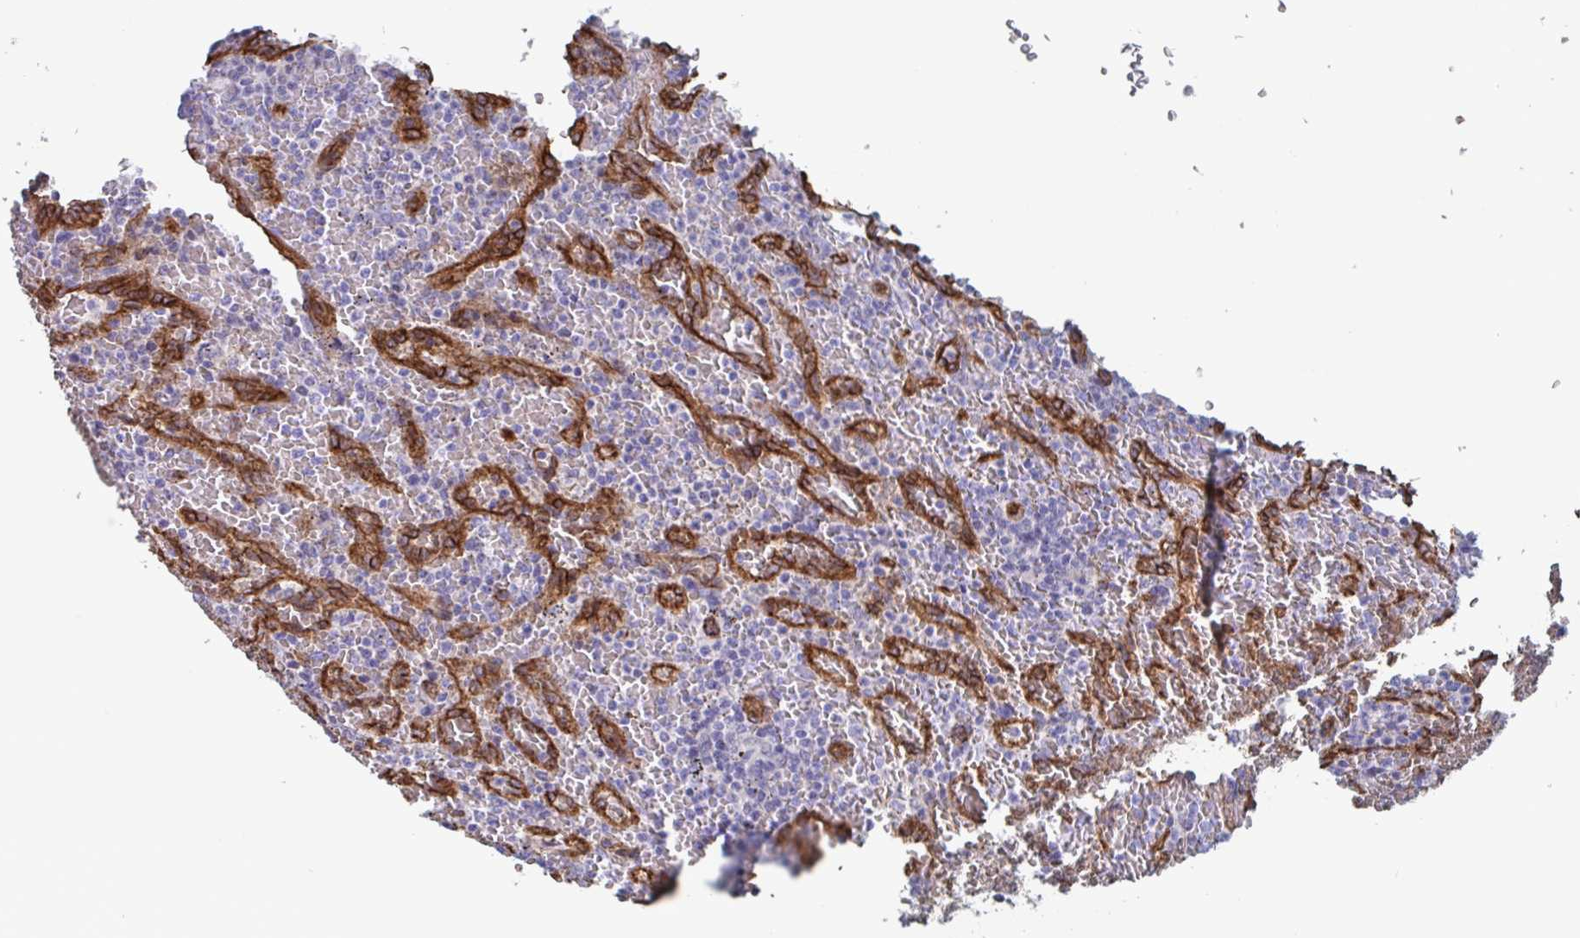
{"staining": {"intensity": "negative", "quantity": "none", "location": "none"}, "tissue": "lymphoma", "cell_type": "Tumor cells", "image_type": "cancer", "snomed": [{"axis": "morphology", "description": "Malignant lymphoma, non-Hodgkin's type, Low grade"}, {"axis": "topography", "description": "Spleen"}], "caption": "DAB immunohistochemical staining of lymphoma displays no significant staining in tumor cells.", "gene": "CITED4", "patient": {"sex": "female", "age": 64}}